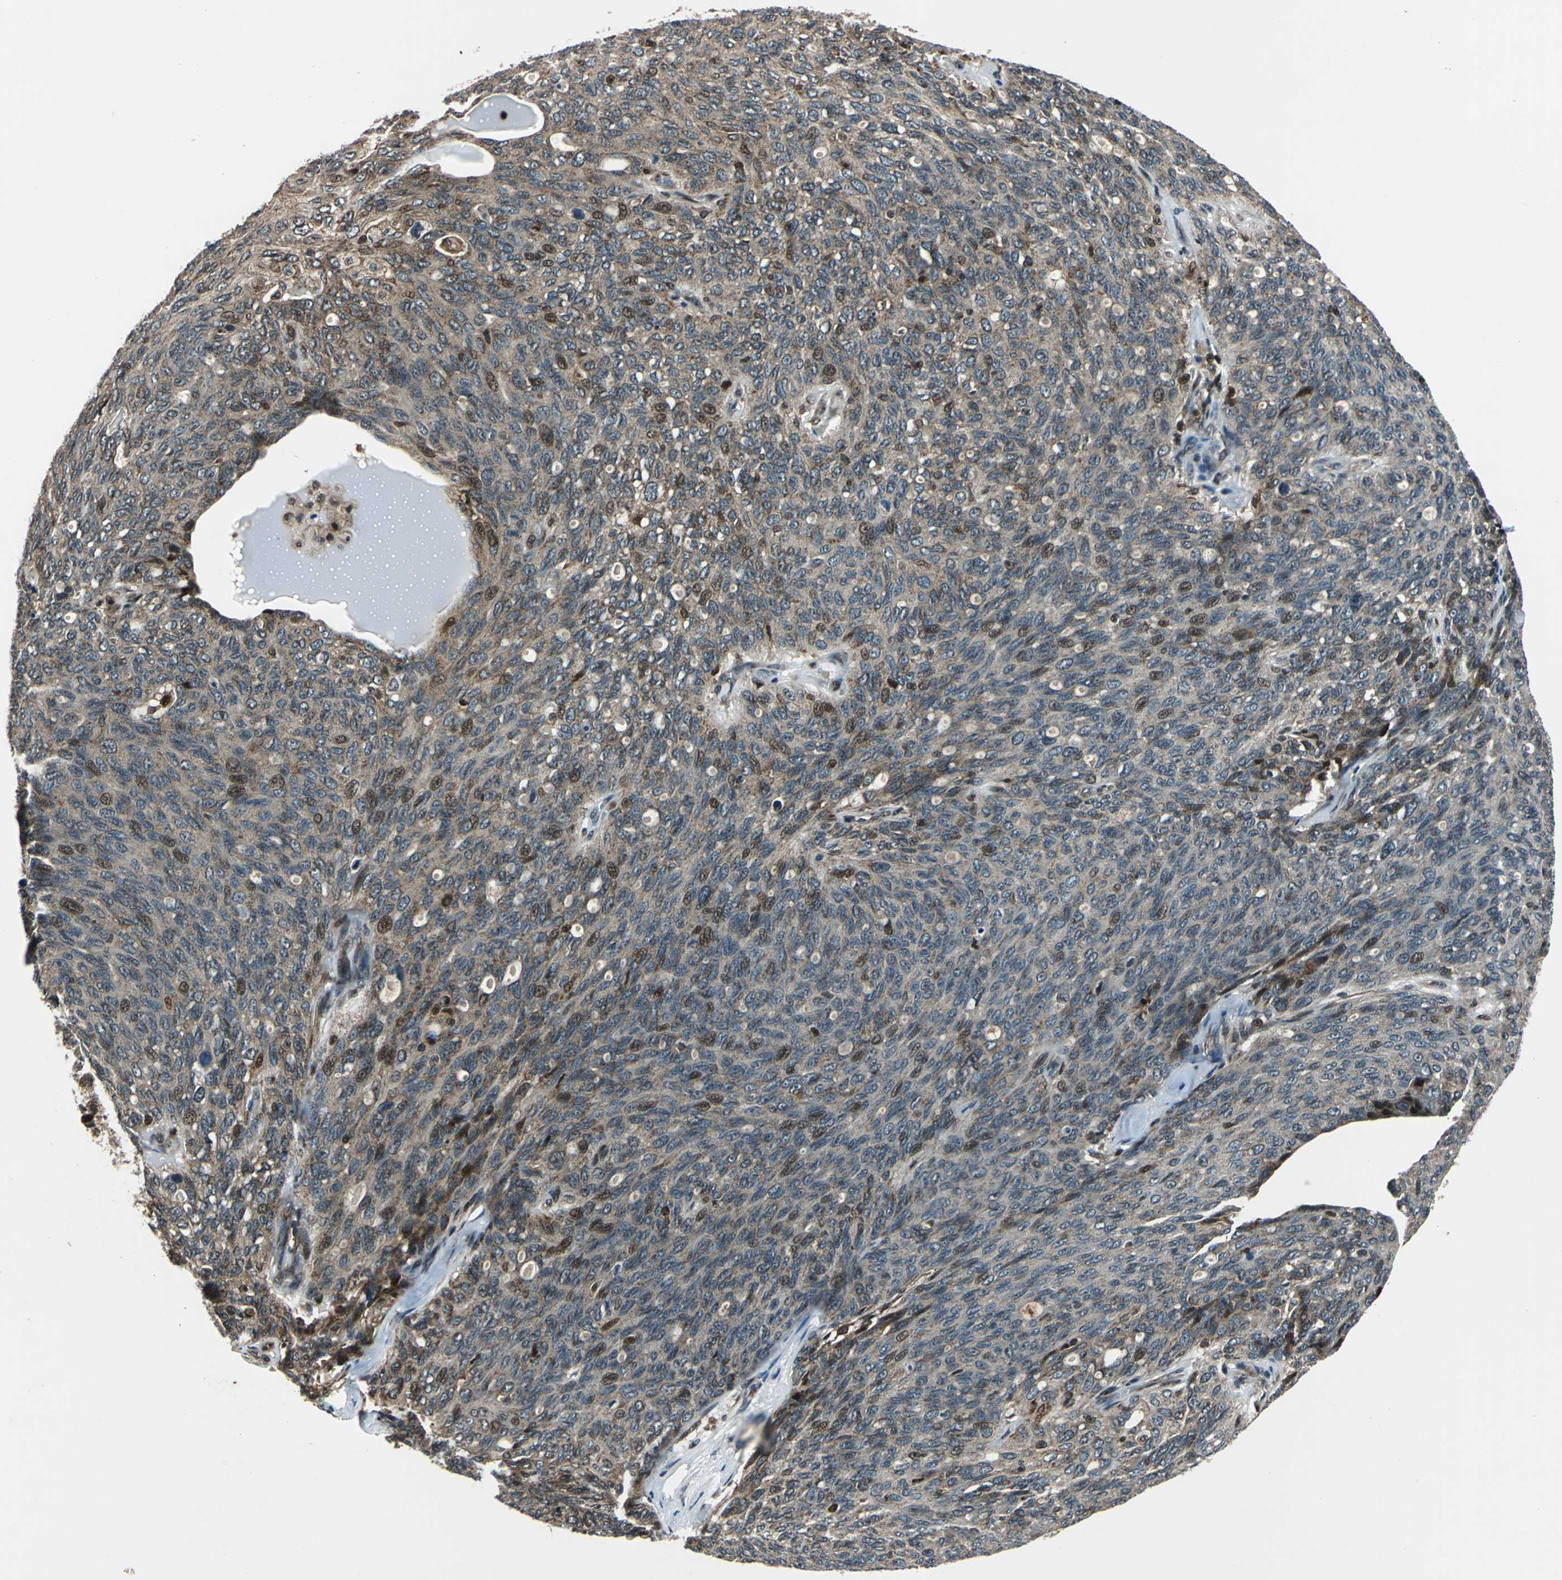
{"staining": {"intensity": "weak", "quantity": ">75%", "location": "cytoplasmic/membranous,nuclear"}, "tissue": "ovarian cancer", "cell_type": "Tumor cells", "image_type": "cancer", "snomed": [{"axis": "morphology", "description": "Carcinoma, endometroid"}, {"axis": "topography", "description": "Ovary"}], "caption": "An IHC photomicrograph of tumor tissue is shown. Protein staining in brown labels weak cytoplasmic/membranous and nuclear positivity in ovarian endometroid carcinoma within tumor cells.", "gene": "AATF", "patient": {"sex": "female", "age": 60}}